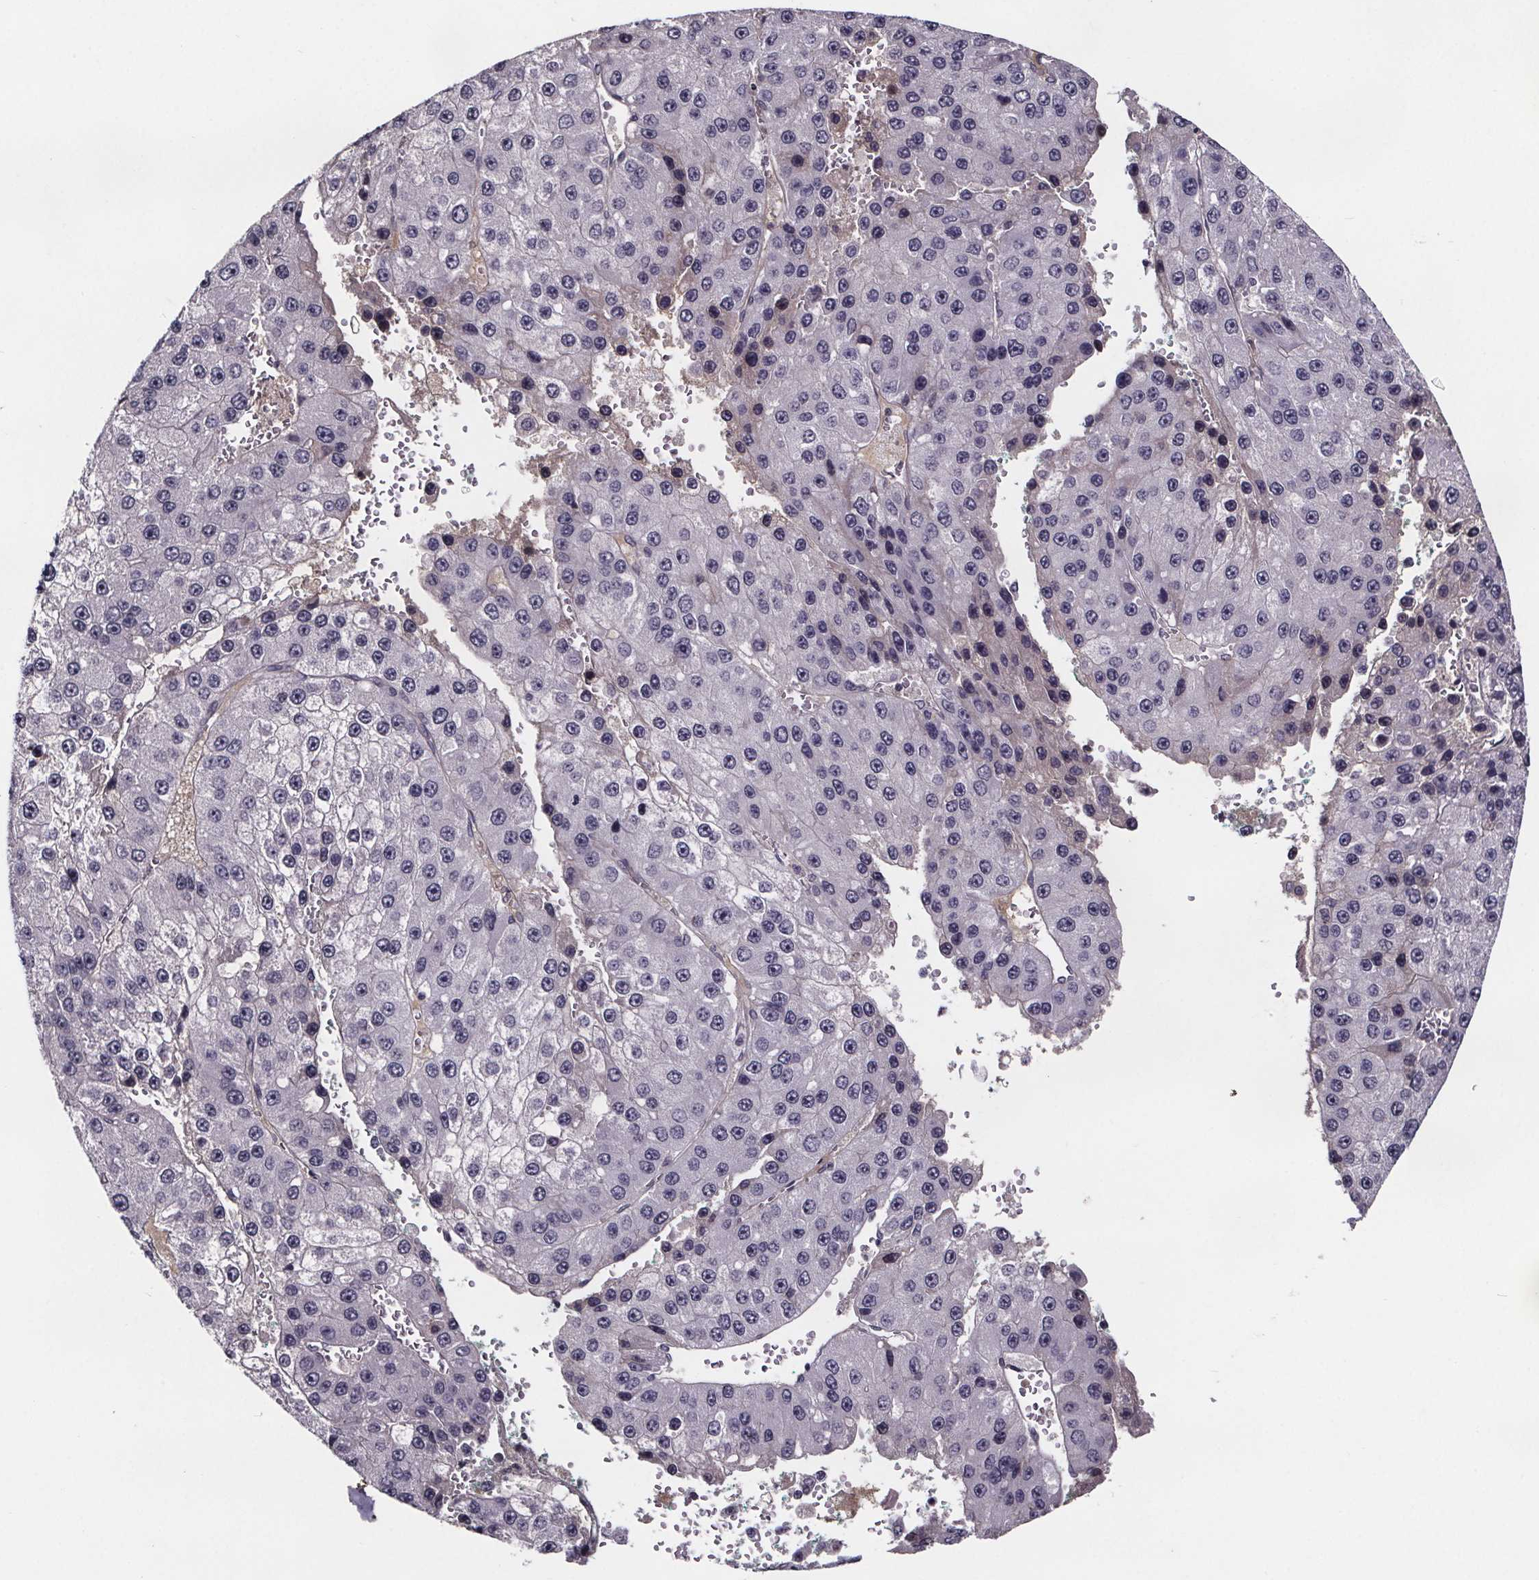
{"staining": {"intensity": "weak", "quantity": "<25%", "location": "nuclear"}, "tissue": "liver cancer", "cell_type": "Tumor cells", "image_type": "cancer", "snomed": [{"axis": "morphology", "description": "Carcinoma, Hepatocellular, NOS"}, {"axis": "topography", "description": "Liver"}], "caption": "High magnification brightfield microscopy of hepatocellular carcinoma (liver) stained with DAB (brown) and counterstained with hematoxylin (blue): tumor cells show no significant staining.", "gene": "NPHP4", "patient": {"sex": "female", "age": 73}}